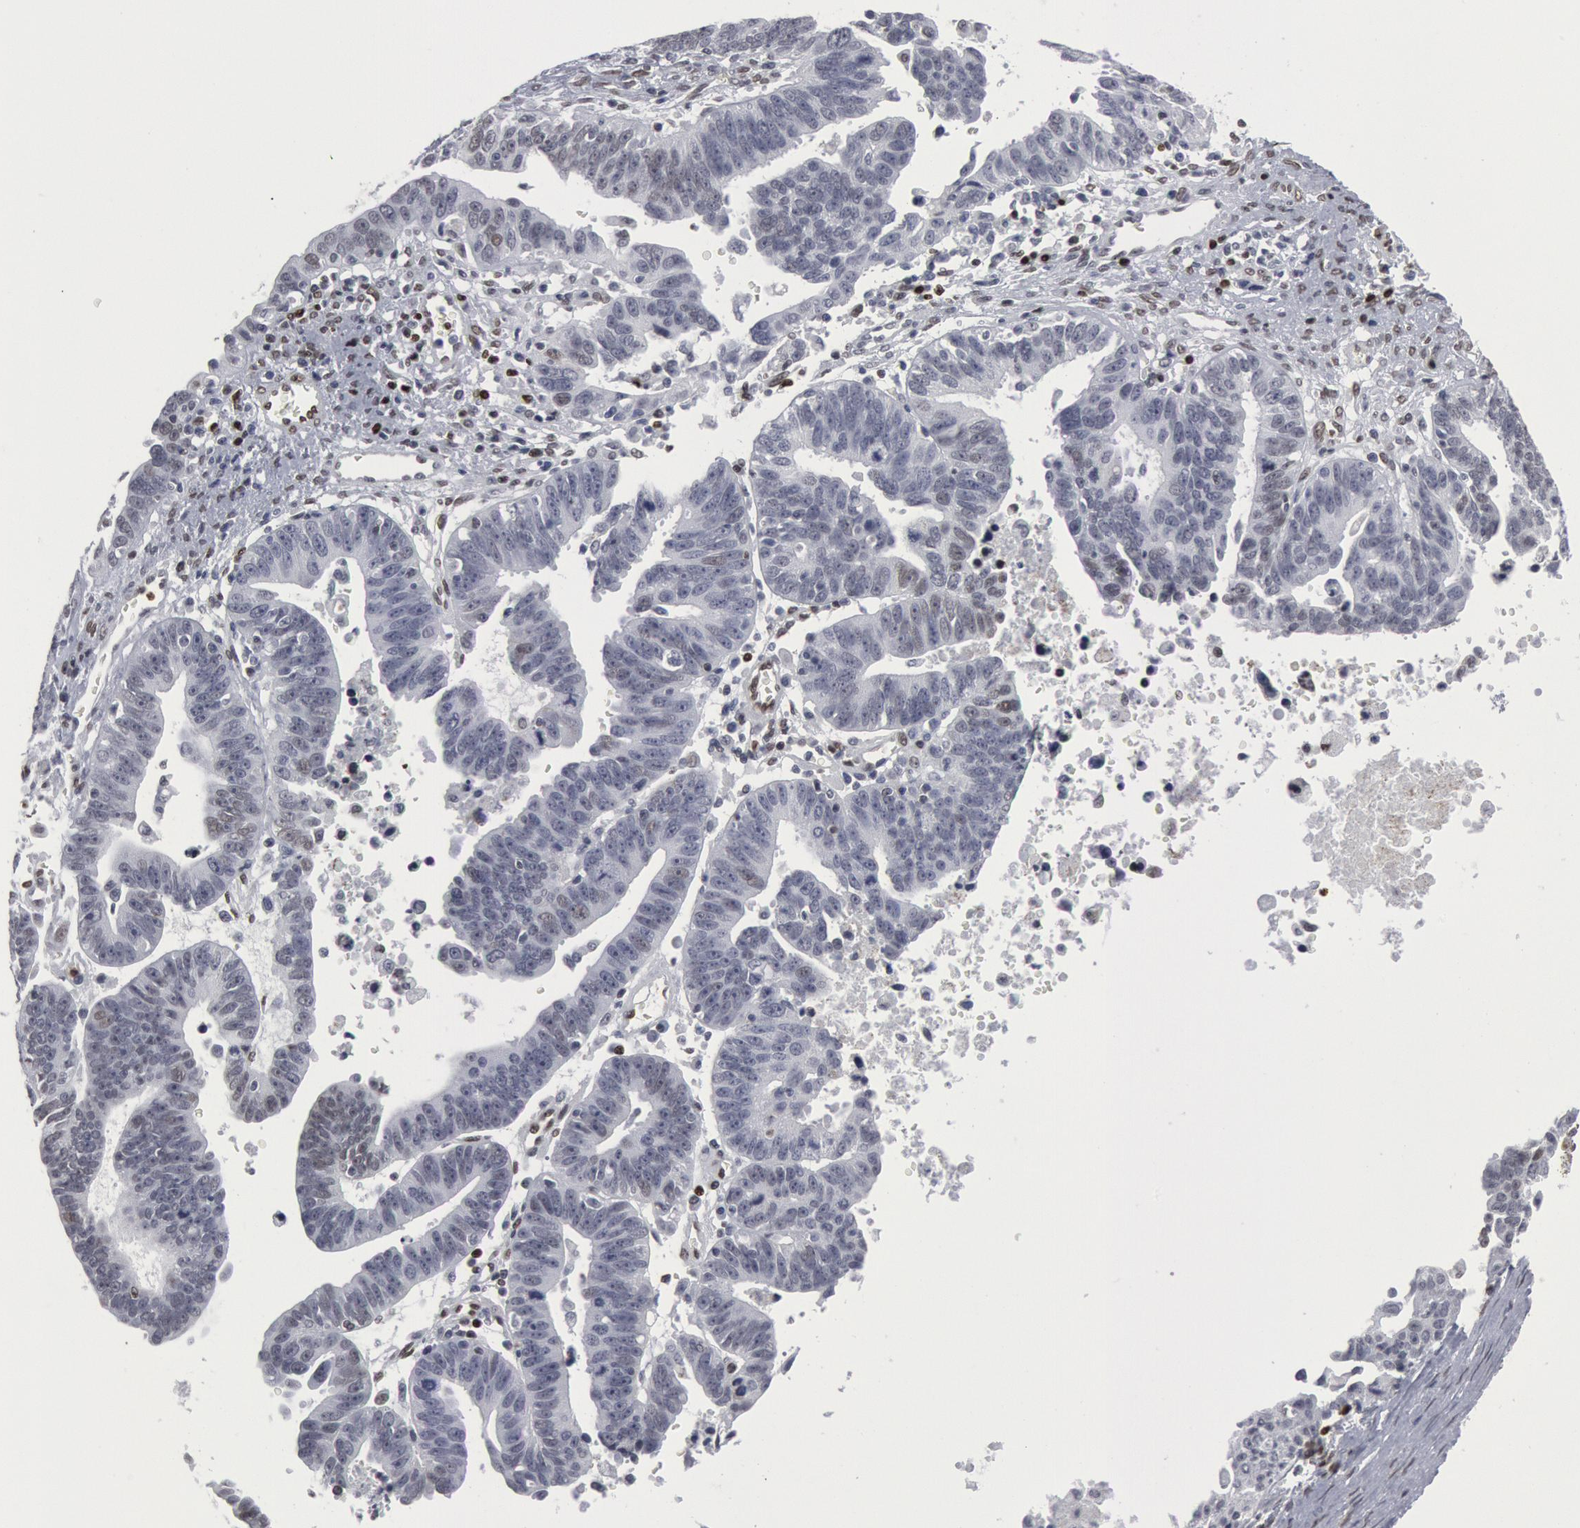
{"staining": {"intensity": "negative", "quantity": "none", "location": "none"}, "tissue": "ovarian cancer", "cell_type": "Tumor cells", "image_type": "cancer", "snomed": [{"axis": "morphology", "description": "Carcinoma, endometroid"}, {"axis": "morphology", "description": "Cystadenocarcinoma, serous, NOS"}, {"axis": "topography", "description": "Ovary"}], "caption": "High power microscopy histopathology image of an IHC micrograph of ovarian cancer, revealing no significant expression in tumor cells.", "gene": "MECP2", "patient": {"sex": "female", "age": 45}}